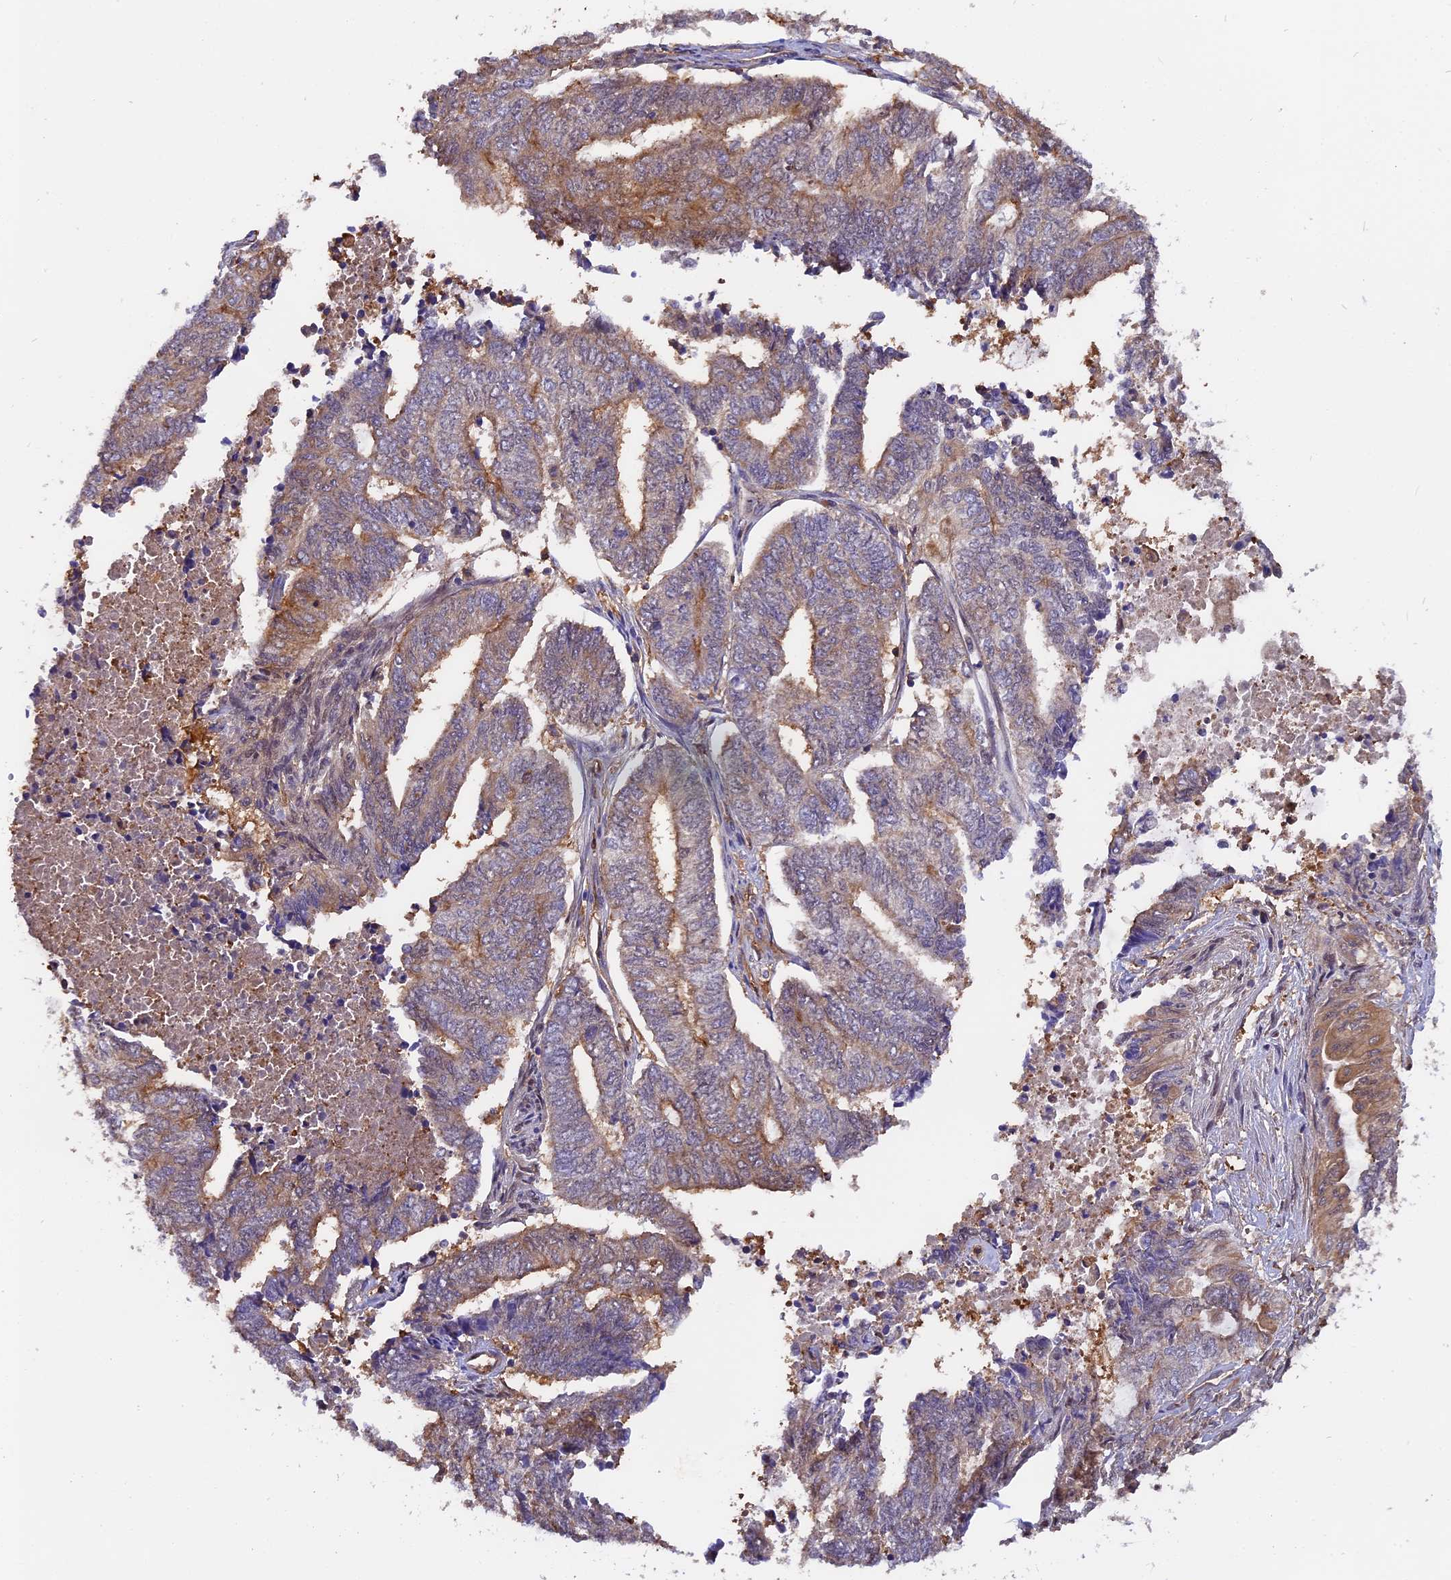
{"staining": {"intensity": "moderate", "quantity": "25%-75%", "location": "cytoplasmic/membranous"}, "tissue": "endometrial cancer", "cell_type": "Tumor cells", "image_type": "cancer", "snomed": [{"axis": "morphology", "description": "Adenocarcinoma, NOS"}, {"axis": "topography", "description": "Uterus"}, {"axis": "topography", "description": "Endometrium"}], "caption": "There is medium levels of moderate cytoplasmic/membranous staining in tumor cells of endometrial cancer, as demonstrated by immunohistochemical staining (brown color).", "gene": "FAM118B", "patient": {"sex": "female", "age": 70}}